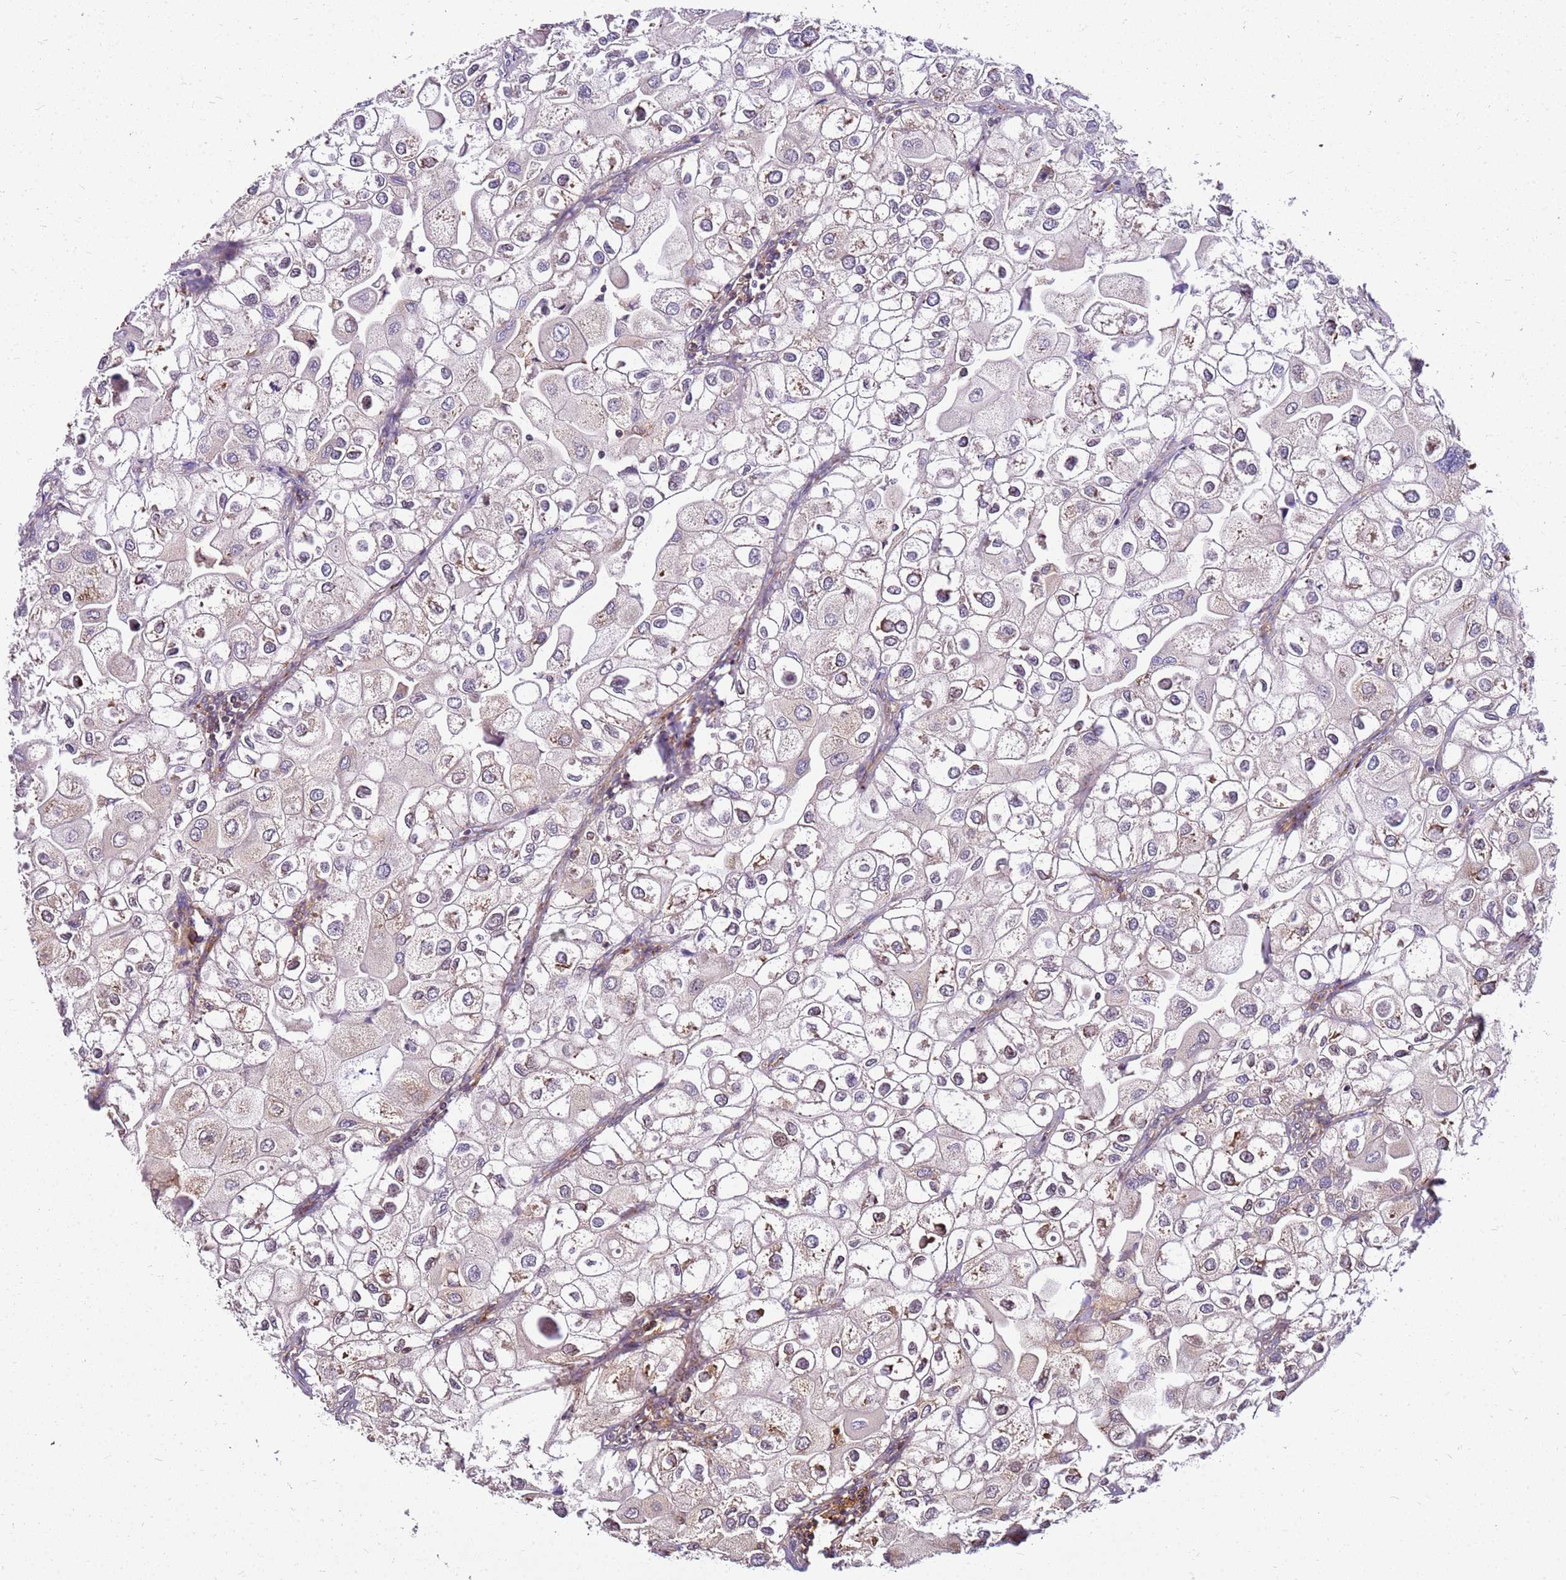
{"staining": {"intensity": "negative", "quantity": "none", "location": "none"}, "tissue": "urothelial cancer", "cell_type": "Tumor cells", "image_type": "cancer", "snomed": [{"axis": "morphology", "description": "Urothelial carcinoma, High grade"}, {"axis": "topography", "description": "Urinary bladder"}], "caption": "Immunohistochemistry micrograph of neoplastic tissue: urothelial cancer stained with DAB (3,3'-diaminobenzidine) displays no significant protein positivity in tumor cells.", "gene": "PIH1D1", "patient": {"sex": "male", "age": 64}}